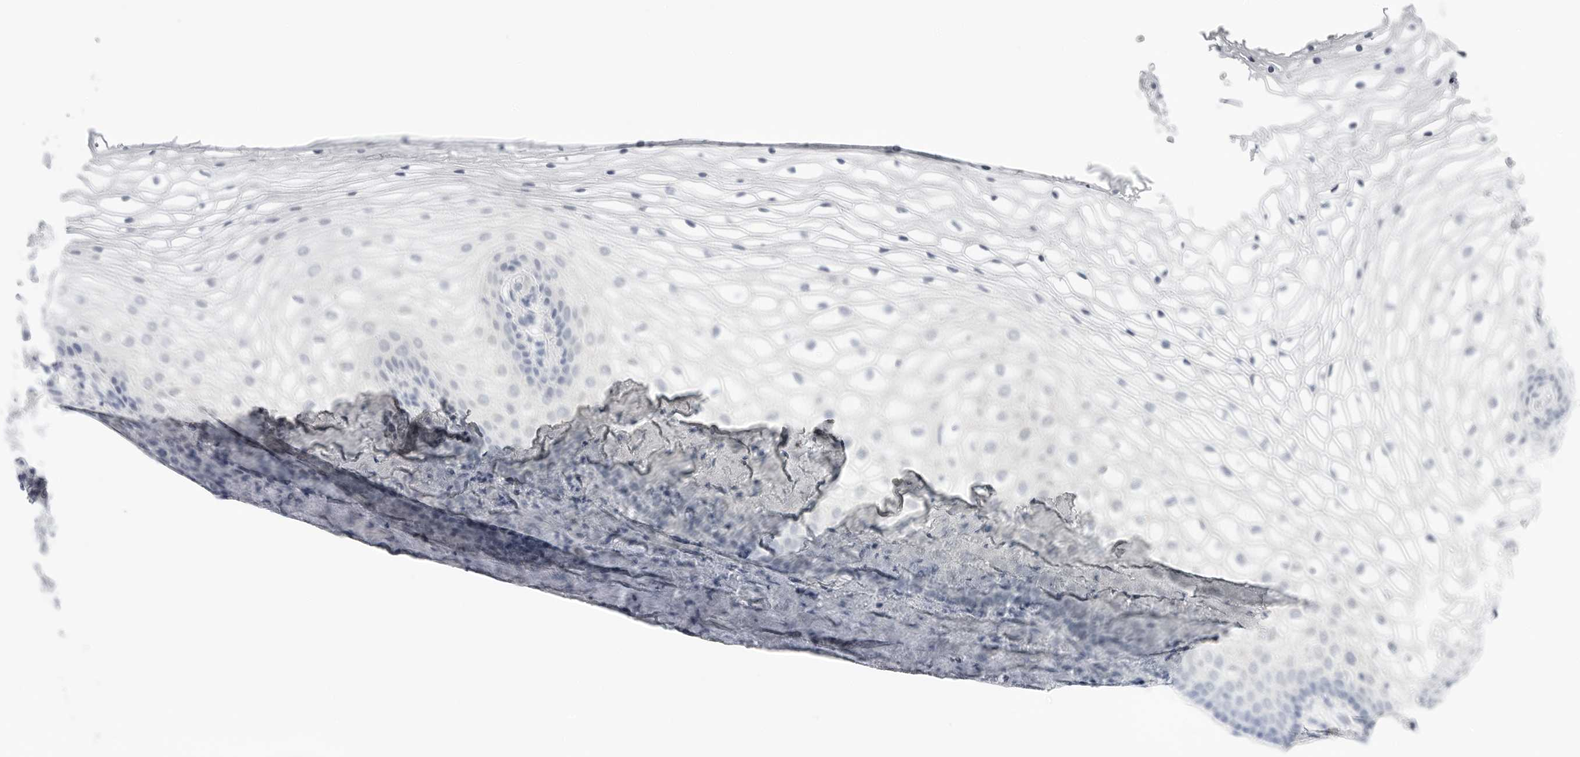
{"staining": {"intensity": "negative", "quantity": "none", "location": "none"}, "tissue": "vagina", "cell_type": "Squamous epithelial cells", "image_type": "normal", "snomed": [{"axis": "morphology", "description": "Normal tissue, NOS"}, {"axis": "topography", "description": "Vagina"}], "caption": "Normal vagina was stained to show a protein in brown. There is no significant staining in squamous epithelial cells. Brightfield microscopy of IHC stained with DAB (3,3'-diaminobenzidine) (brown) and hematoxylin (blue), captured at high magnification.", "gene": "SLC19A1", "patient": {"sex": "female", "age": 60}}